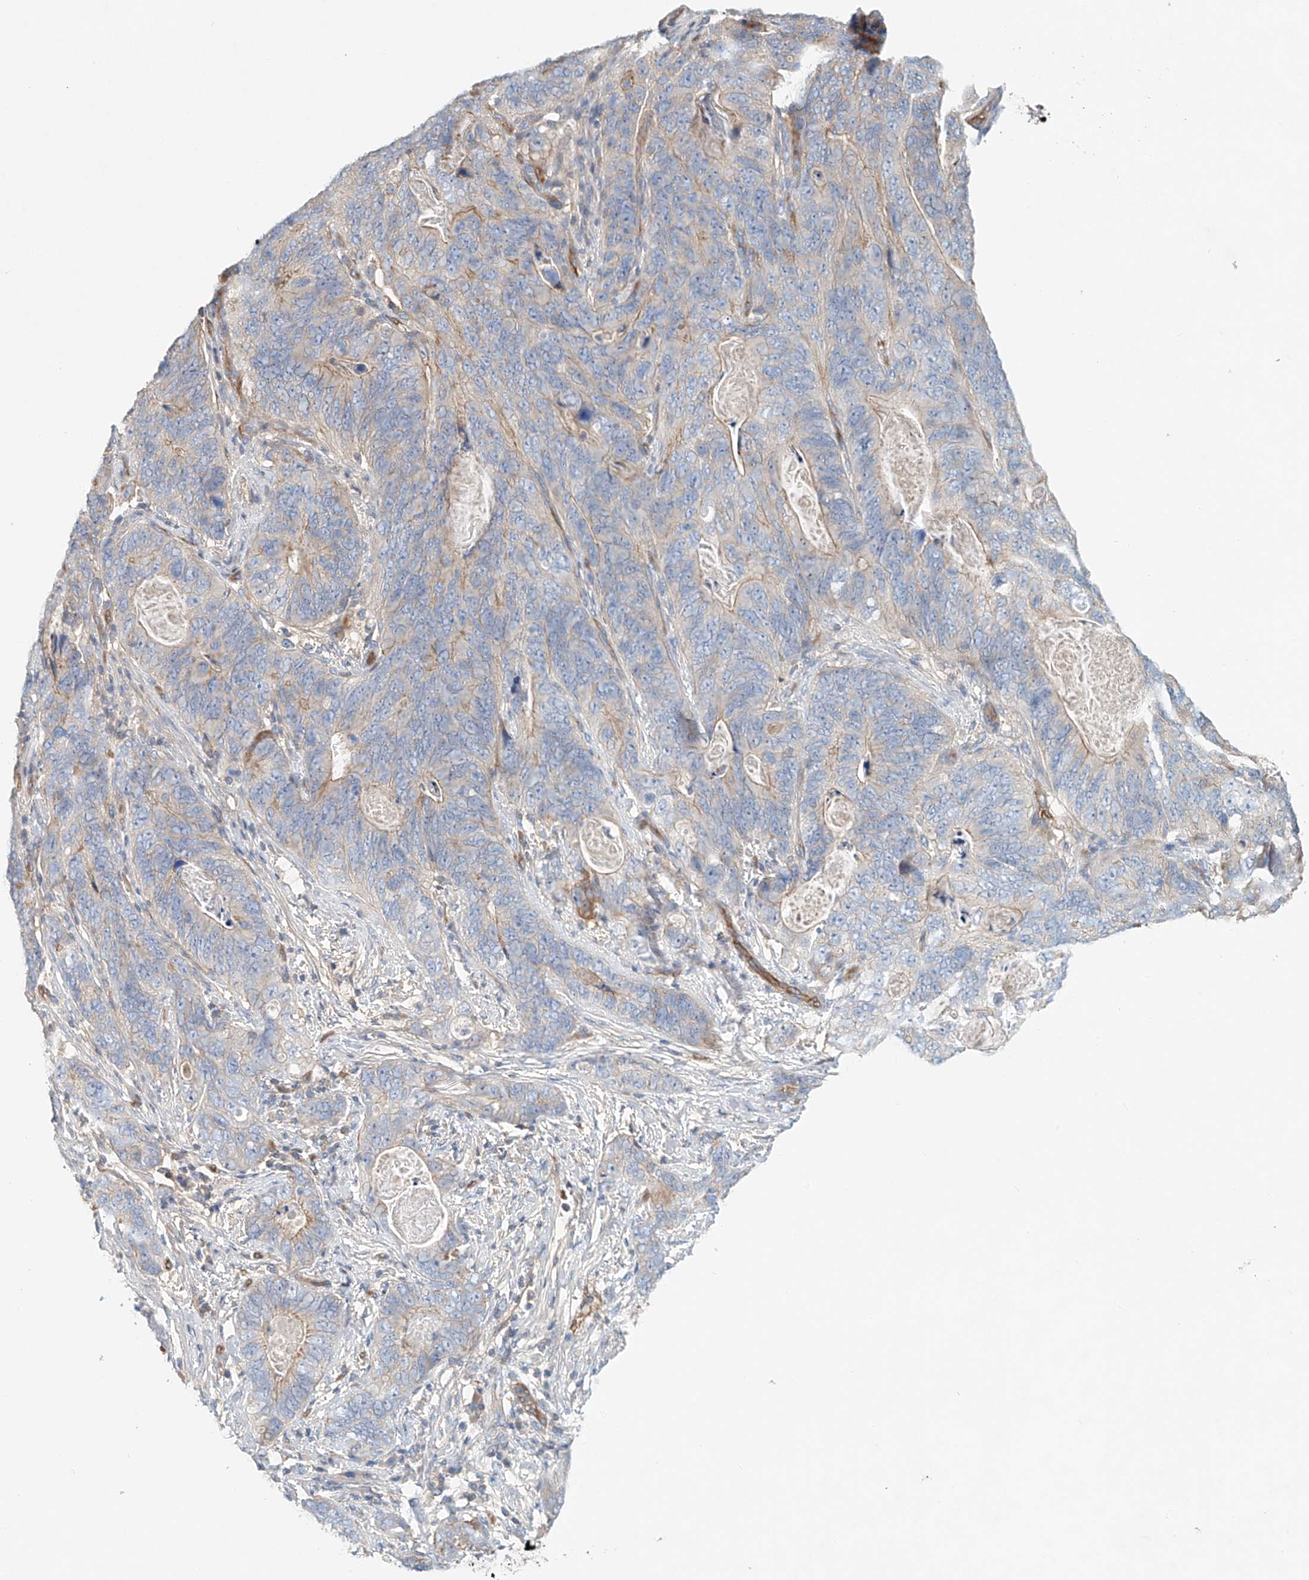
{"staining": {"intensity": "weak", "quantity": "25%-75%", "location": "cytoplasmic/membranous"}, "tissue": "stomach cancer", "cell_type": "Tumor cells", "image_type": "cancer", "snomed": [{"axis": "morphology", "description": "Normal tissue, NOS"}, {"axis": "morphology", "description": "Adenocarcinoma, NOS"}, {"axis": "topography", "description": "Stomach"}], "caption": "A brown stain shows weak cytoplasmic/membranous expression of a protein in adenocarcinoma (stomach) tumor cells.", "gene": "FRYL", "patient": {"sex": "female", "age": 89}}